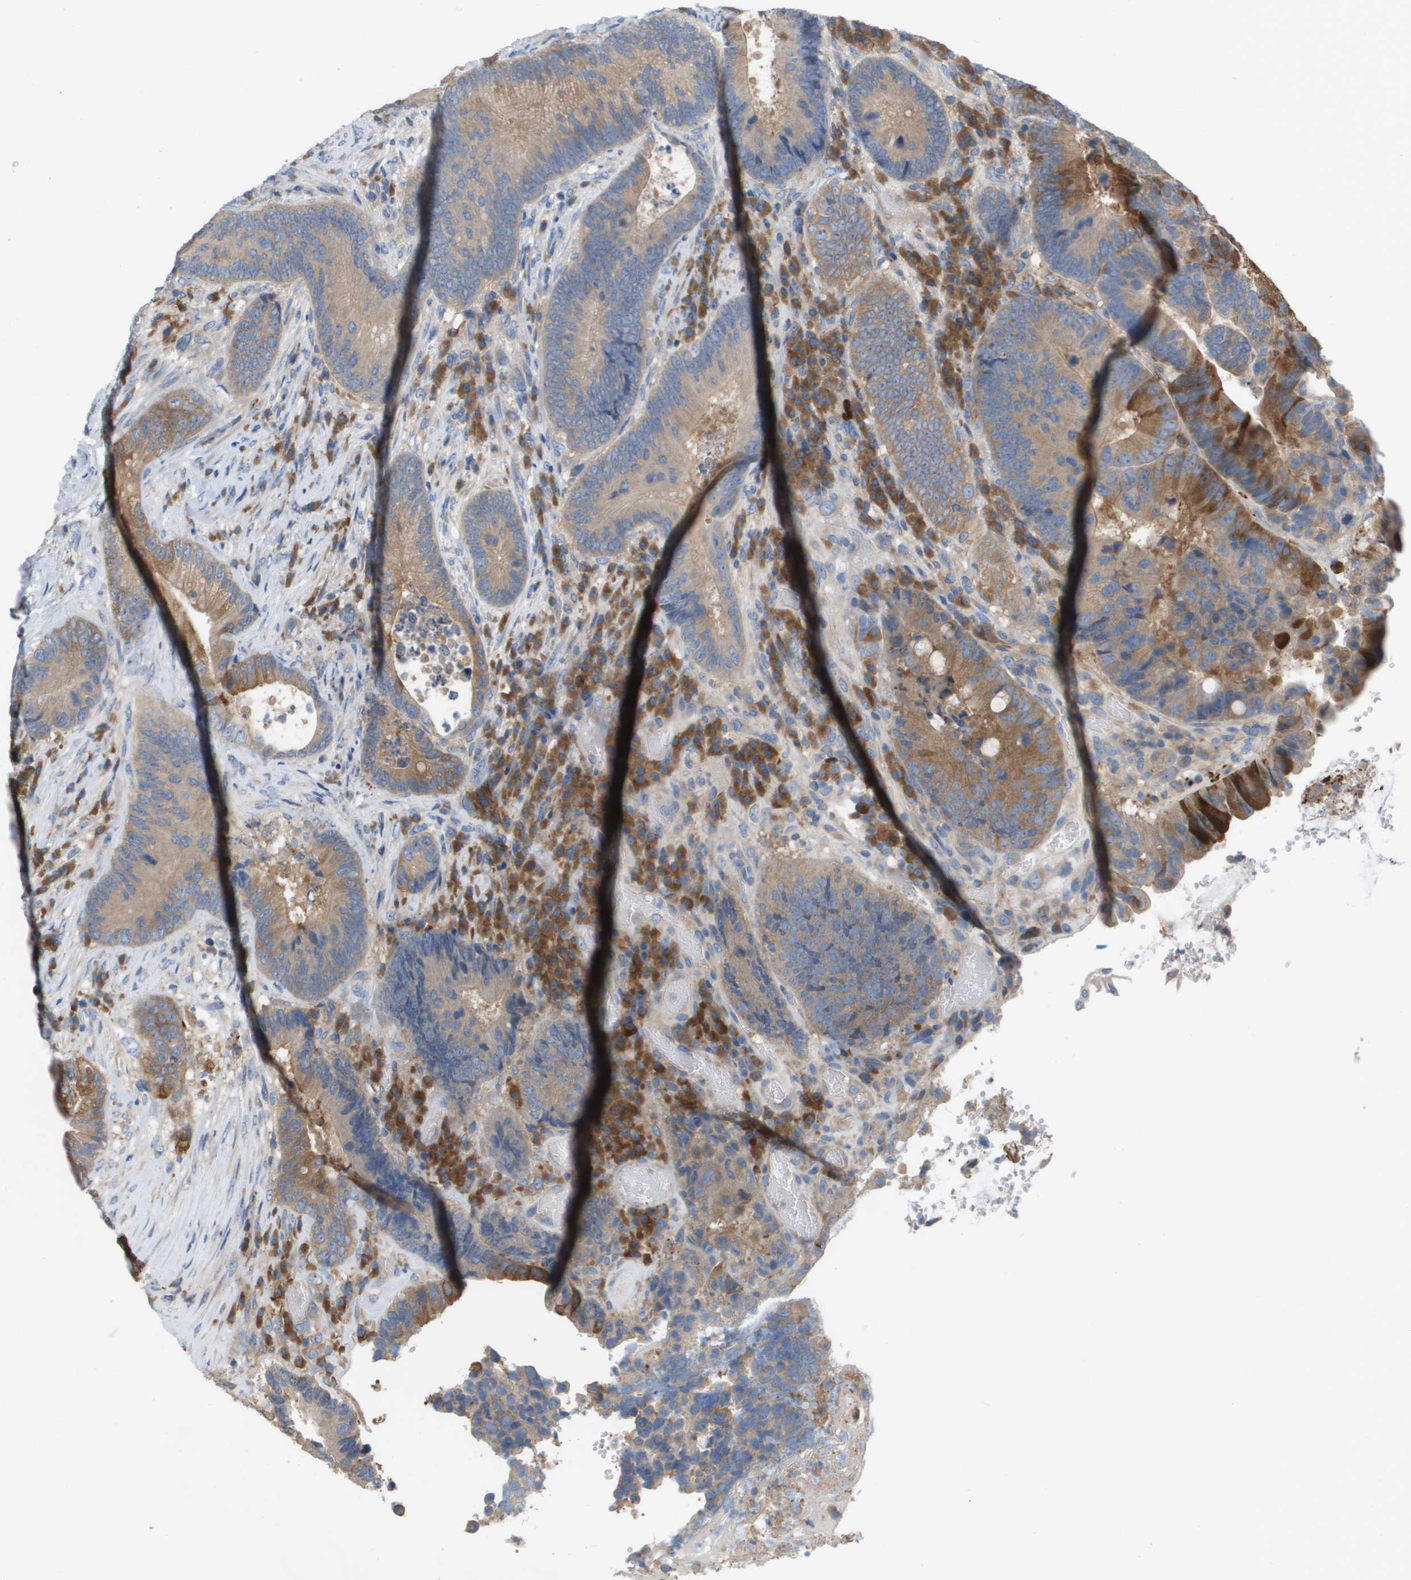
{"staining": {"intensity": "moderate", "quantity": ">75%", "location": "cytoplasmic/membranous"}, "tissue": "colorectal cancer", "cell_type": "Tumor cells", "image_type": "cancer", "snomed": [{"axis": "morphology", "description": "Adenocarcinoma, NOS"}, {"axis": "topography", "description": "Rectum"}], "caption": "Human colorectal cancer stained for a protein (brown) shows moderate cytoplasmic/membranous positive positivity in about >75% of tumor cells.", "gene": "UBA5", "patient": {"sex": "female", "age": 89}}